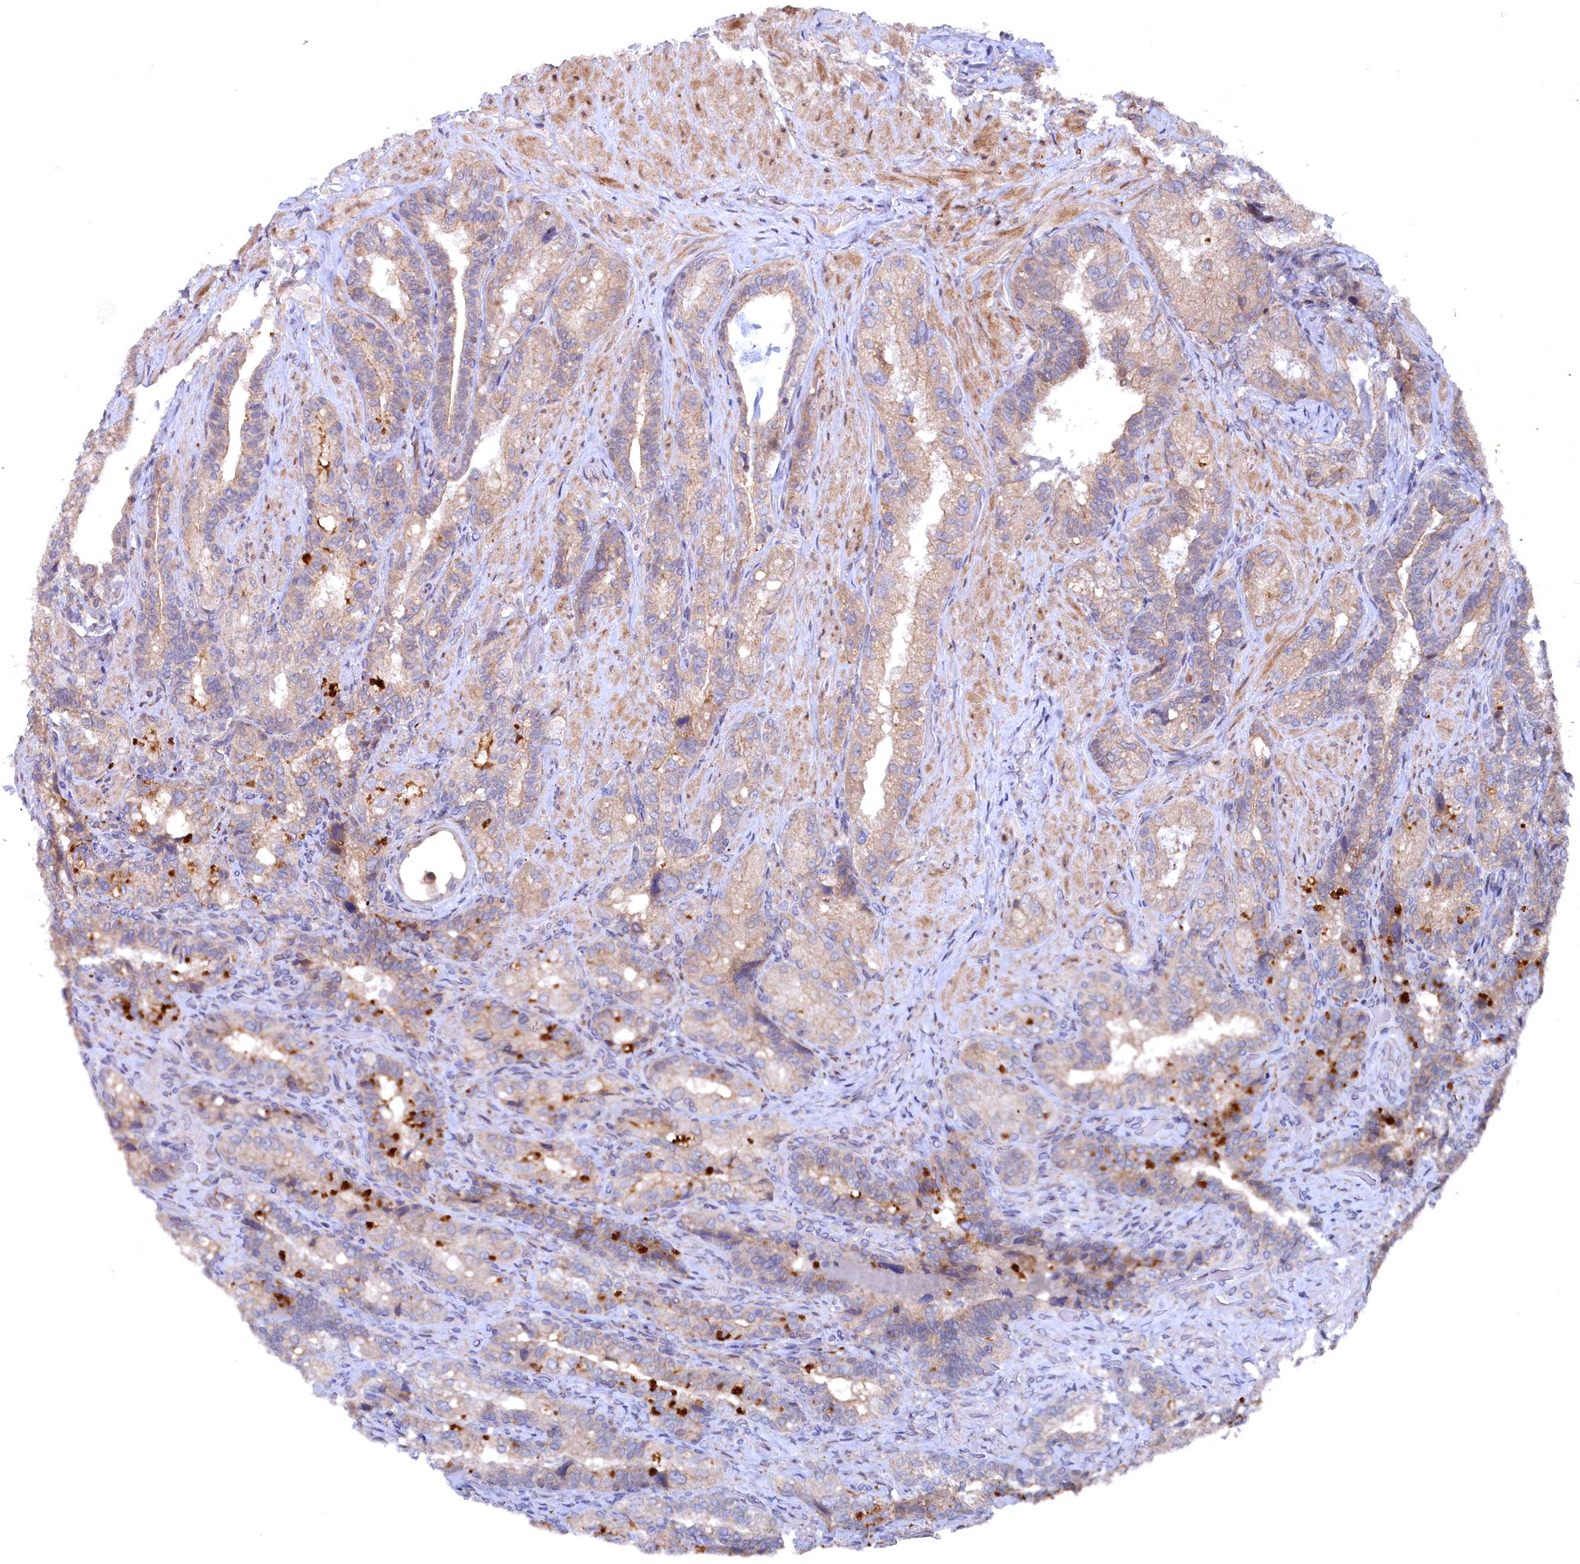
{"staining": {"intensity": "weak", "quantity": "25%-75%", "location": "cytoplasmic/membranous"}, "tissue": "seminal vesicle", "cell_type": "Glandular cells", "image_type": "normal", "snomed": [{"axis": "morphology", "description": "Normal tissue, NOS"}, {"axis": "topography", "description": "Prostate and seminal vesicle, NOS"}, {"axis": "topography", "description": "Prostate"}, {"axis": "topography", "description": "Seminal veicle"}], "caption": "Immunohistochemical staining of normal human seminal vesicle displays weak cytoplasmic/membranous protein positivity in about 25%-75% of glandular cells. The staining is performed using DAB brown chromogen to label protein expression. The nuclei are counter-stained blue using hematoxylin.", "gene": "TMC5", "patient": {"sex": "male", "age": 67}}